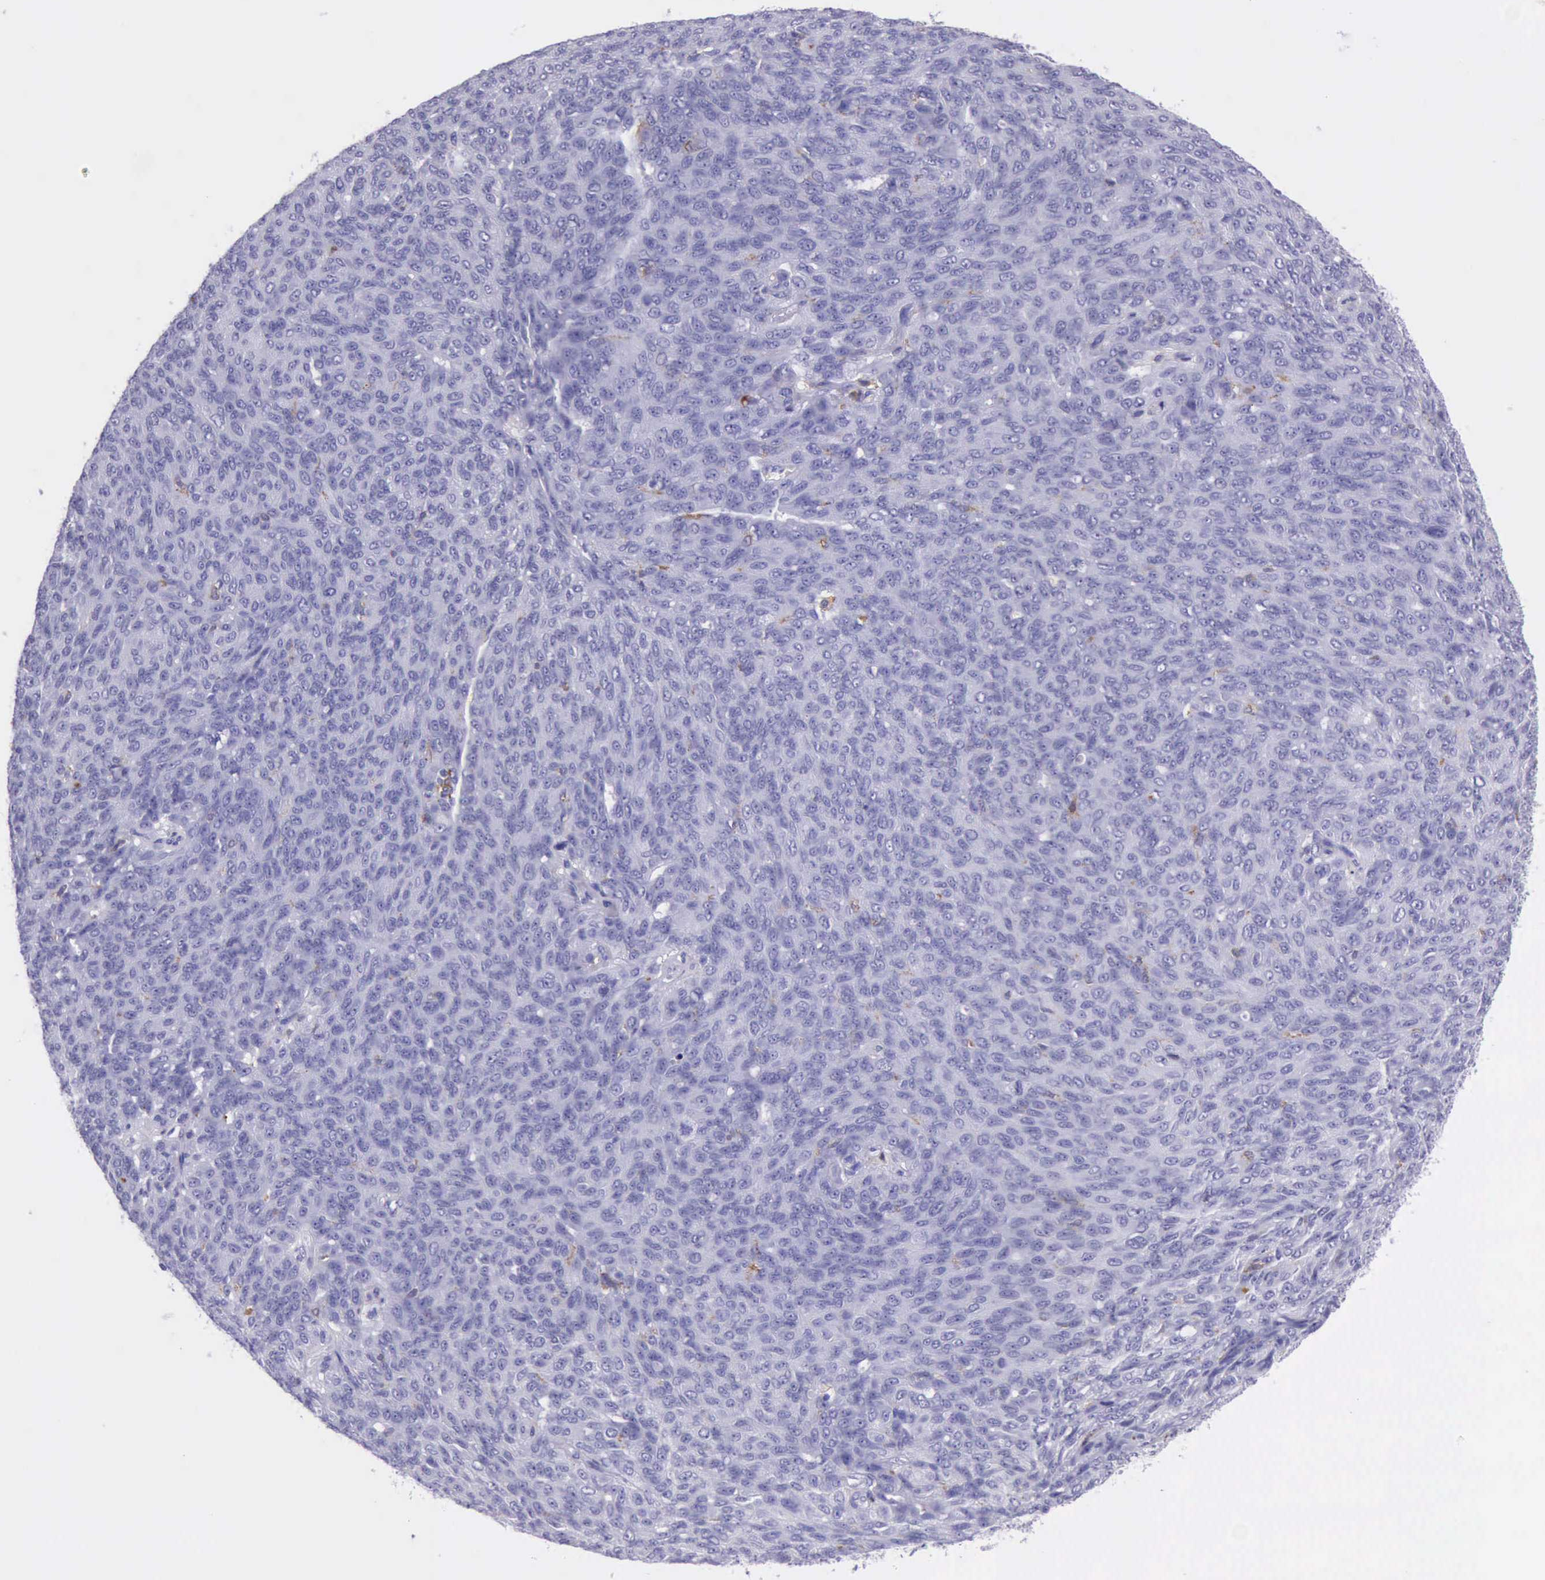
{"staining": {"intensity": "negative", "quantity": "none", "location": "none"}, "tissue": "ovarian cancer", "cell_type": "Tumor cells", "image_type": "cancer", "snomed": [{"axis": "morphology", "description": "Carcinoma, endometroid"}, {"axis": "topography", "description": "Ovary"}], "caption": "Tumor cells show no significant expression in endometroid carcinoma (ovarian).", "gene": "BTK", "patient": {"sex": "female", "age": 60}}